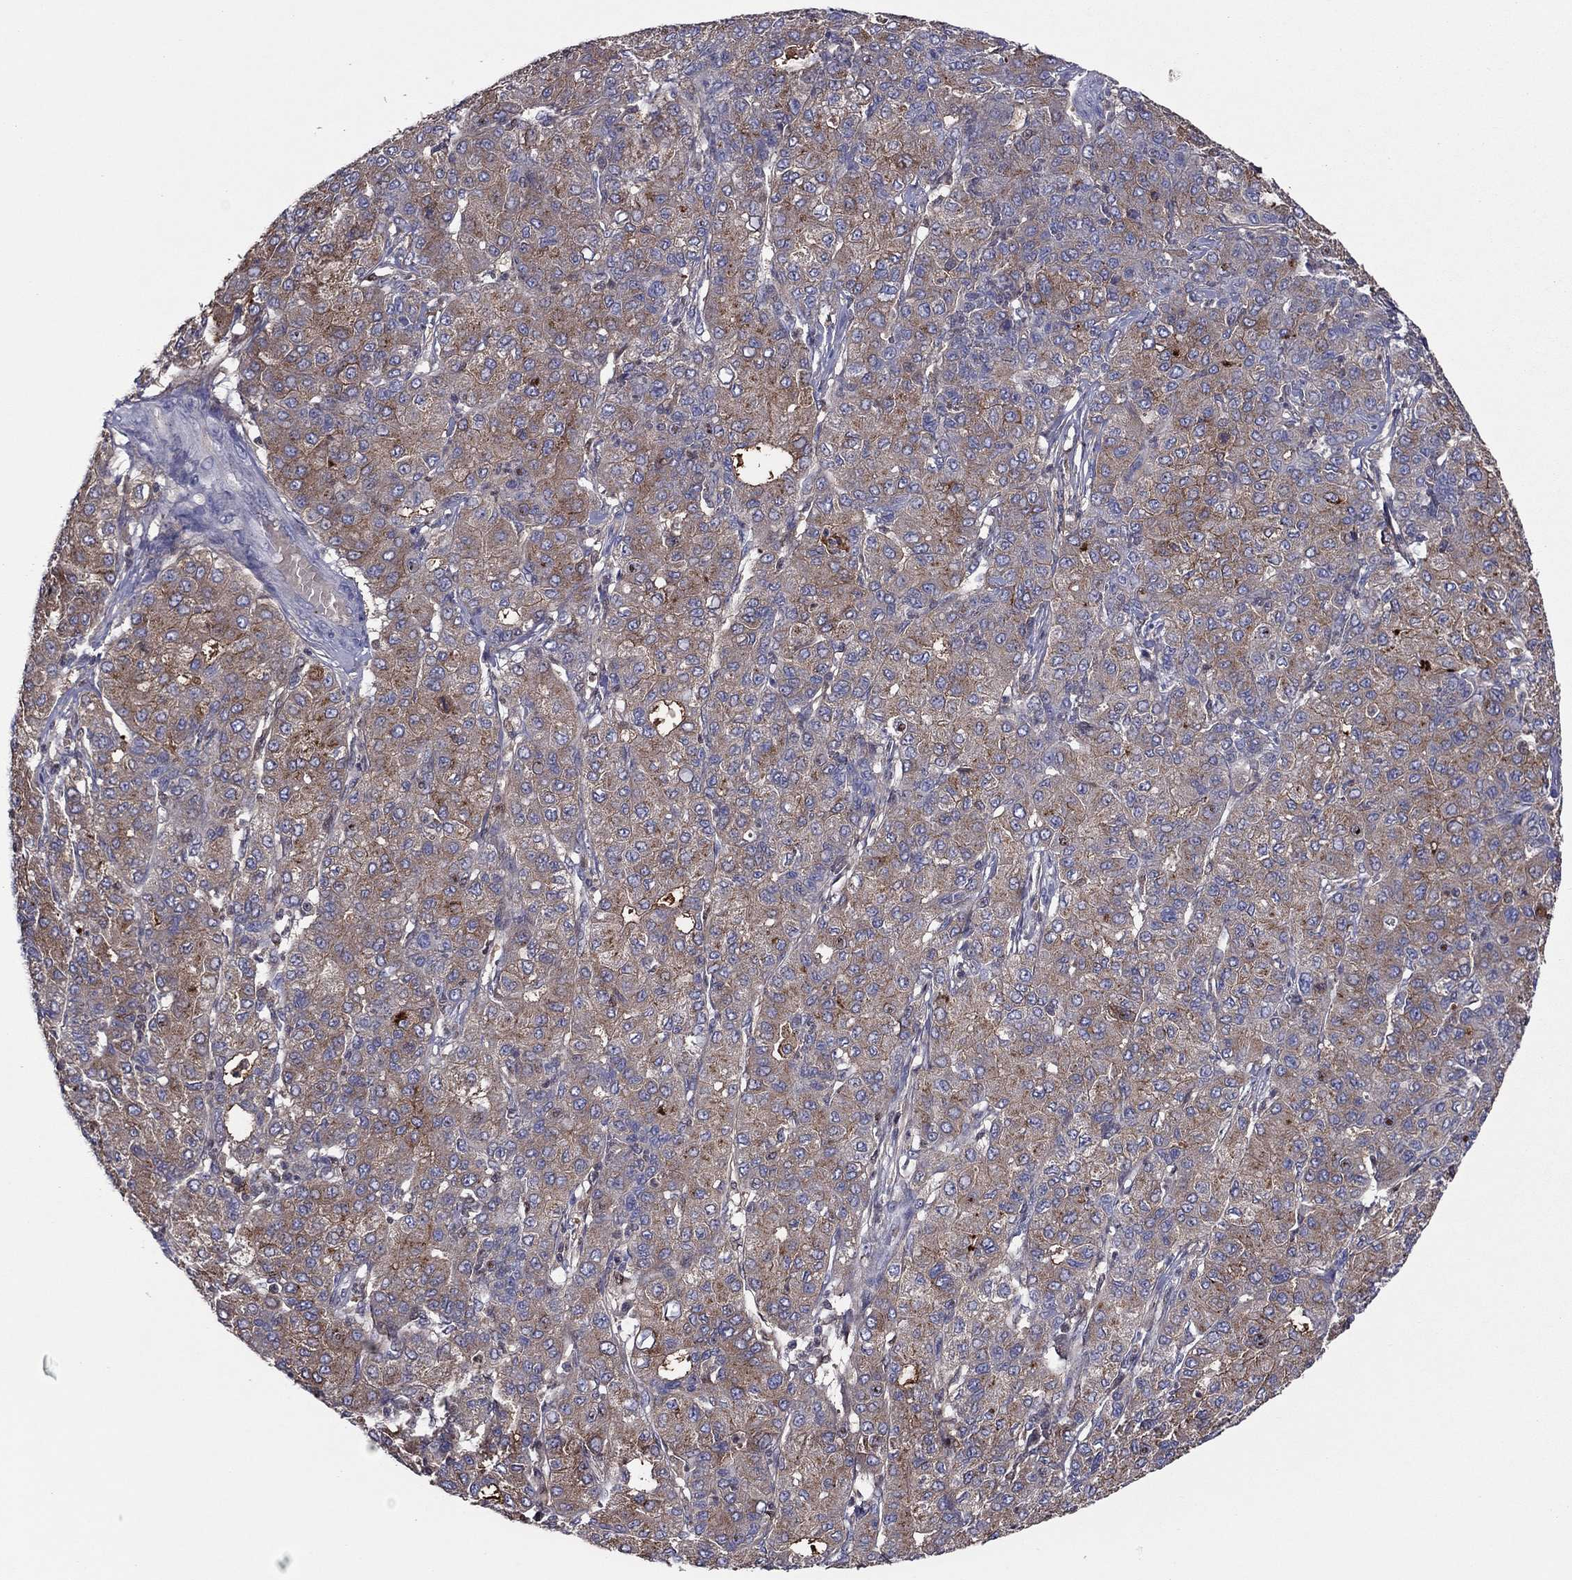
{"staining": {"intensity": "moderate", "quantity": "25%-75%", "location": "cytoplasmic/membranous"}, "tissue": "liver cancer", "cell_type": "Tumor cells", "image_type": "cancer", "snomed": [{"axis": "morphology", "description": "Carcinoma, Hepatocellular, NOS"}, {"axis": "topography", "description": "Liver"}], "caption": "Immunohistochemical staining of liver cancer demonstrates moderate cytoplasmic/membranous protein expression in approximately 25%-75% of tumor cells.", "gene": "HPX", "patient": {"sex": "male", "age": 65}}